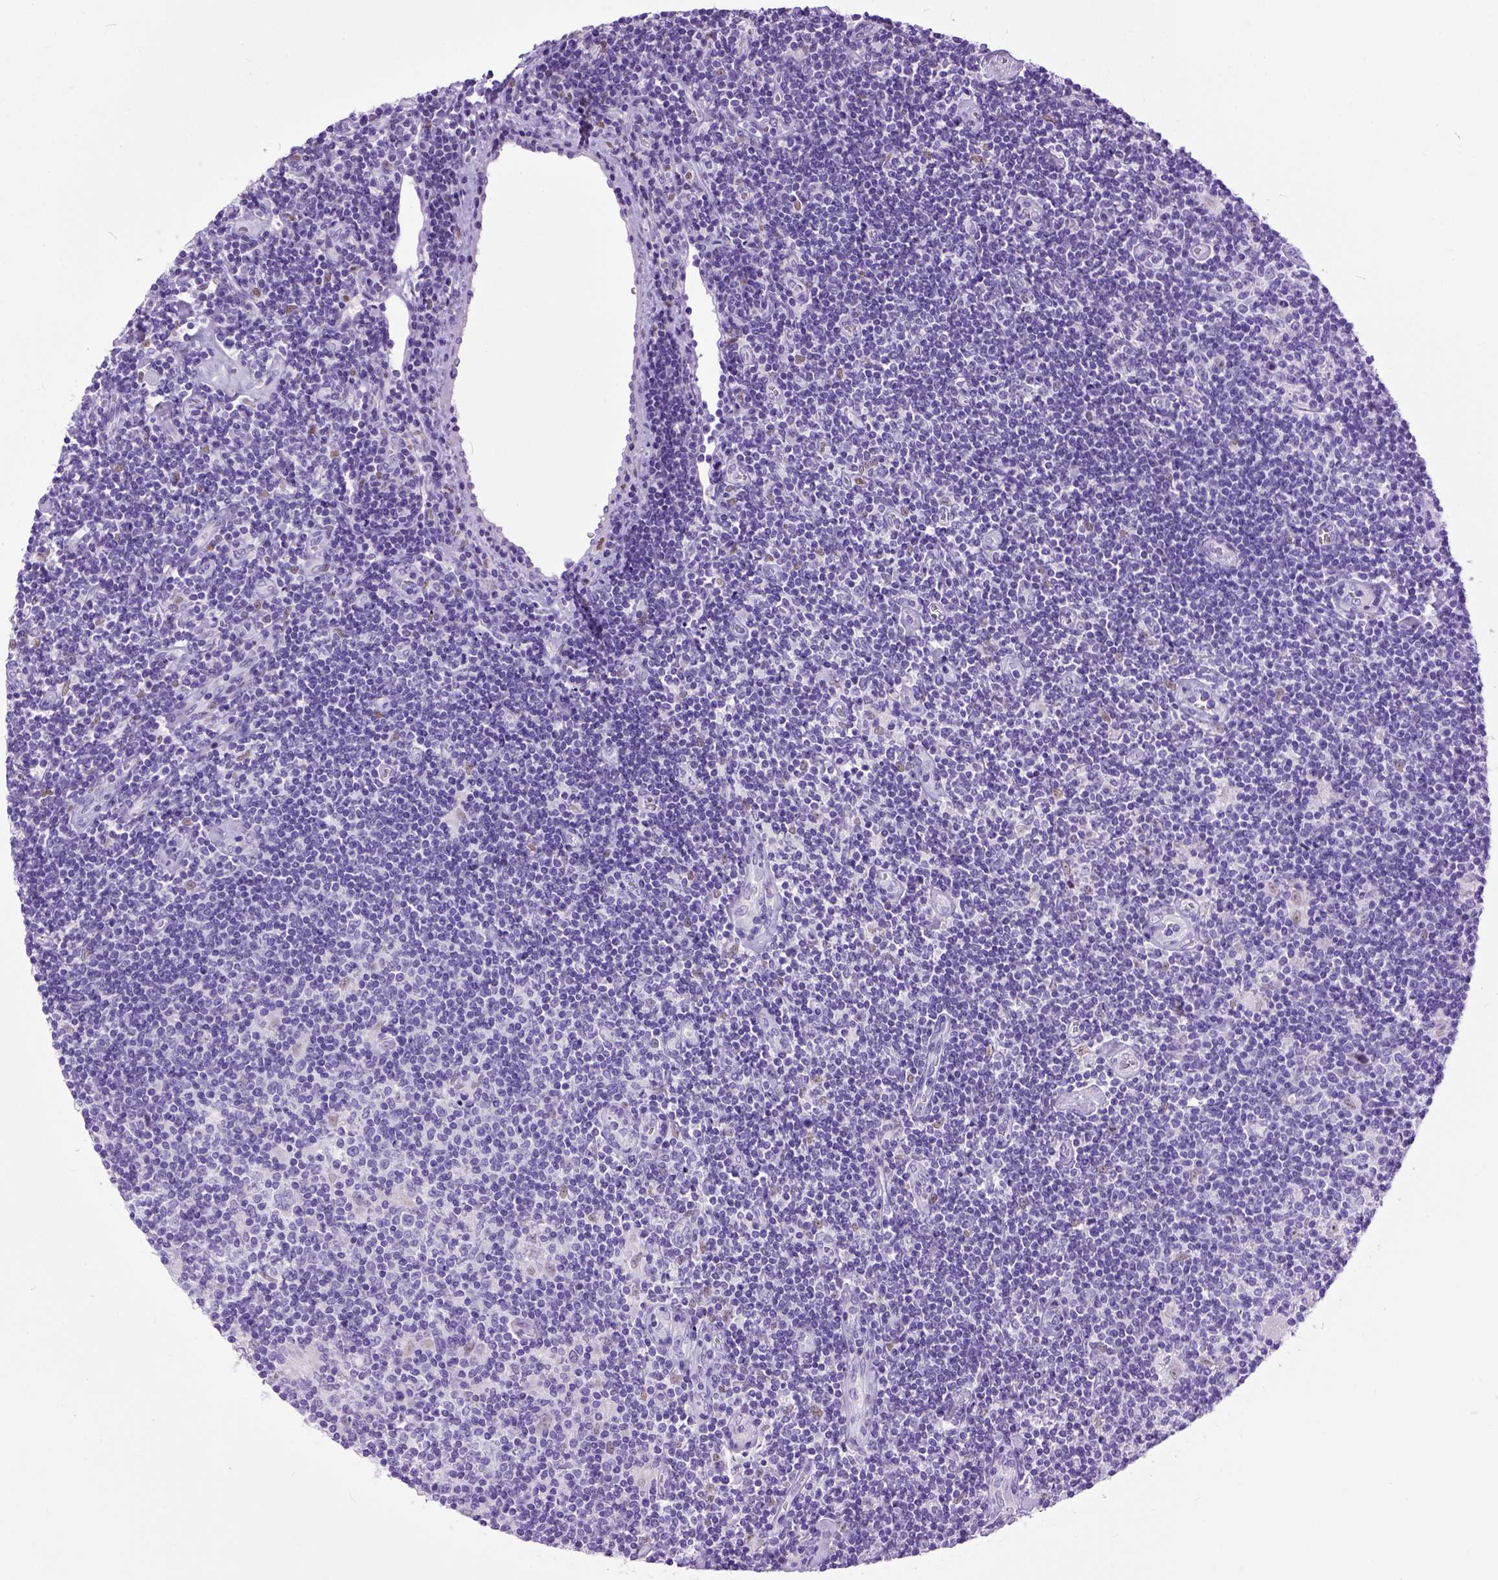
{"staining": {"intensity": "negative", "quantity": "none", "location": "none"}, "tissue": "lymphoma", "cell_type": "Tumor cells", "image_type": "cancer", "snomed": [{"axis": "morphology", "description": "Hodgkin's disease, NOS"}, {"axis": "topography", "description": "Lymph node"}], "caption": "High power microscopy image of an immunohistochemistry histopathology image of lymphoma, revealing no significant staining in tumor cells.", "gene": "CRB1", "patient": {"sex": "male", "age": 40}}